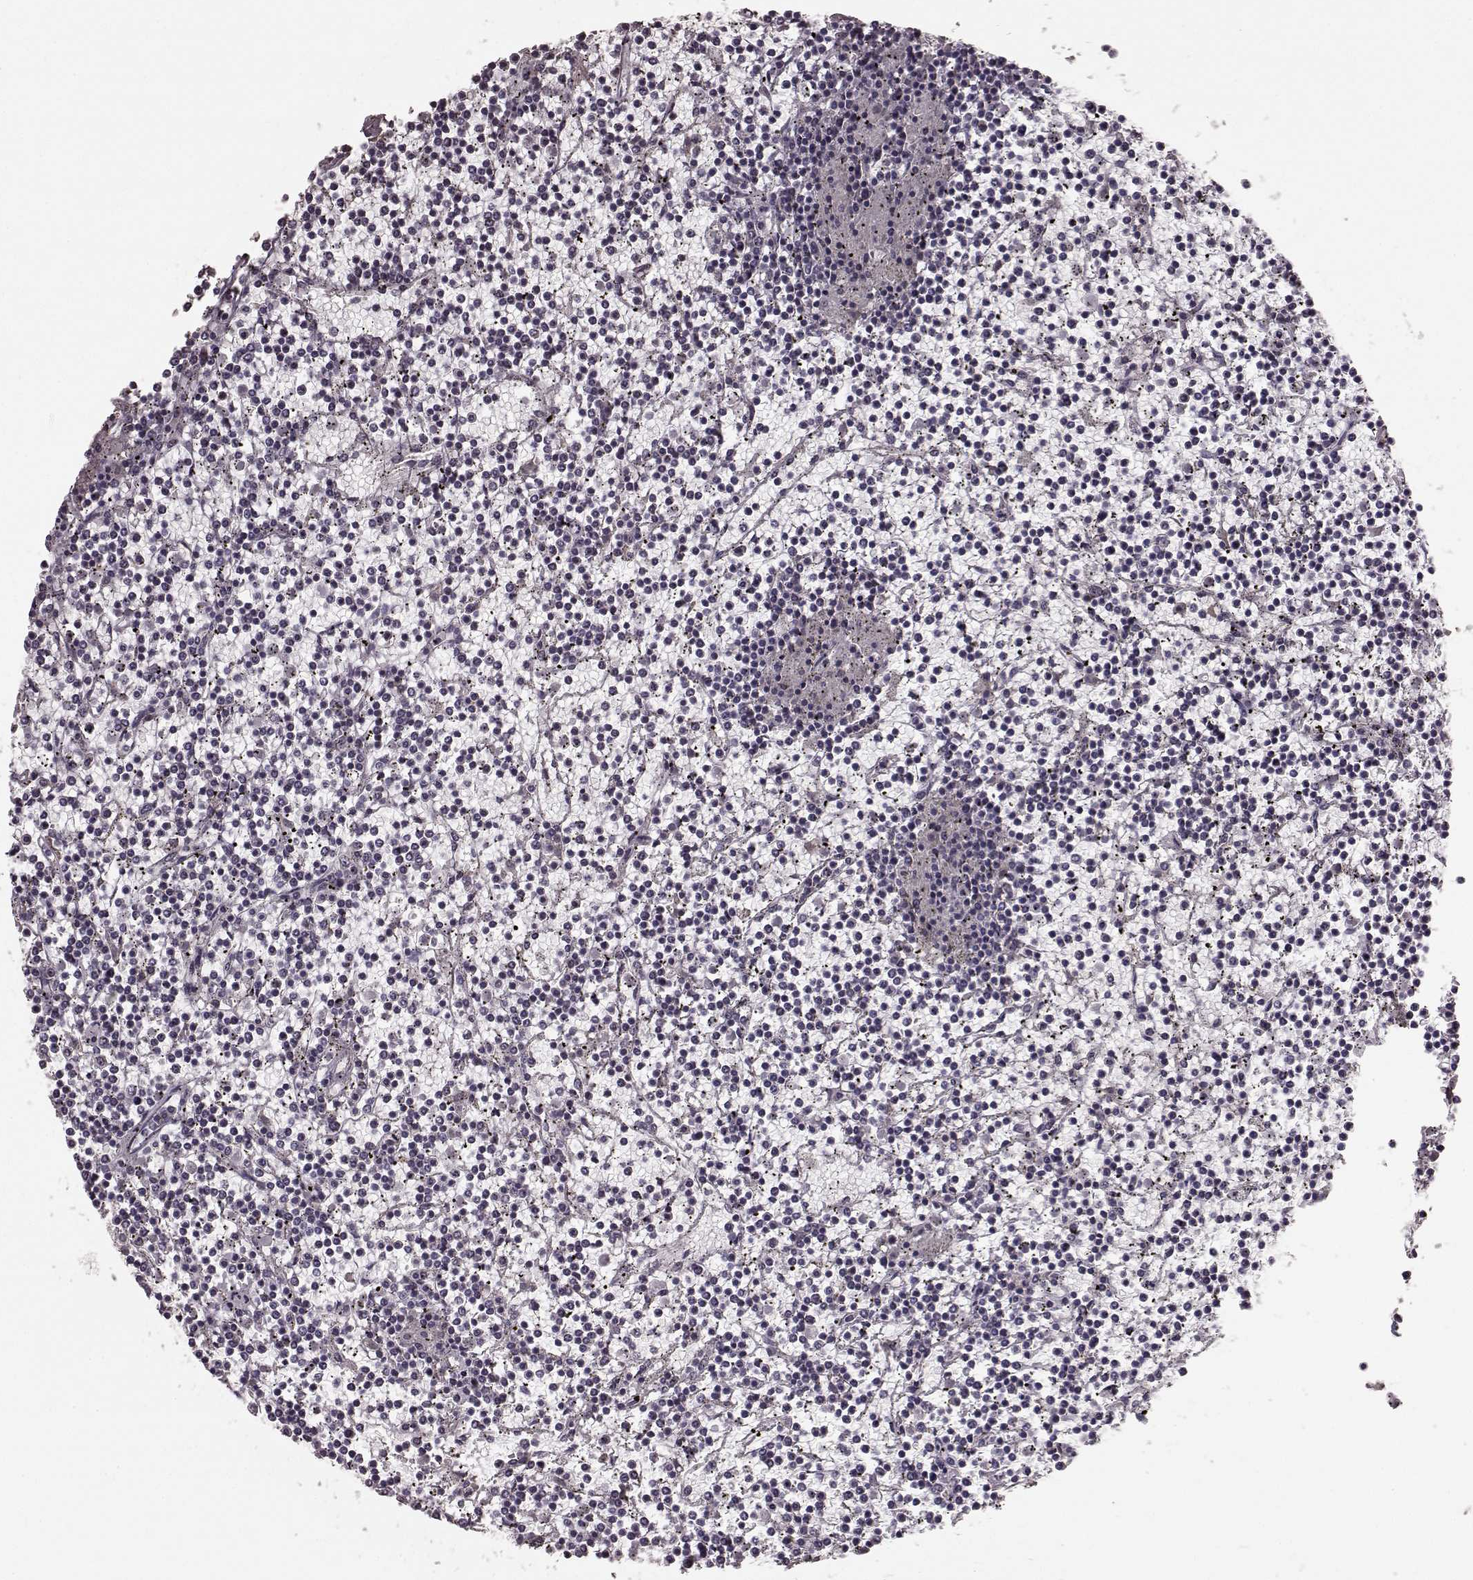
{"staining": {"intensity": "negative", "quantity": "none", "location": "none"}, "tissue": "lymphoma", "cell_type": "Tumor cells", "image_type": "cancer", "snomed": [{"axis": "morphology", "description": "Malignant lymphoma, non-Hodgkin's type, Low grade"}, {"axis": "topography", "description": "Spleen"}], "caption": "A high-resolution histopathology image shows IHC staining of lymphoma, which reveals no significant staining in tumor cells.", "gene": "PLCB4", "patient": {"sex": "female", "age": 19}}